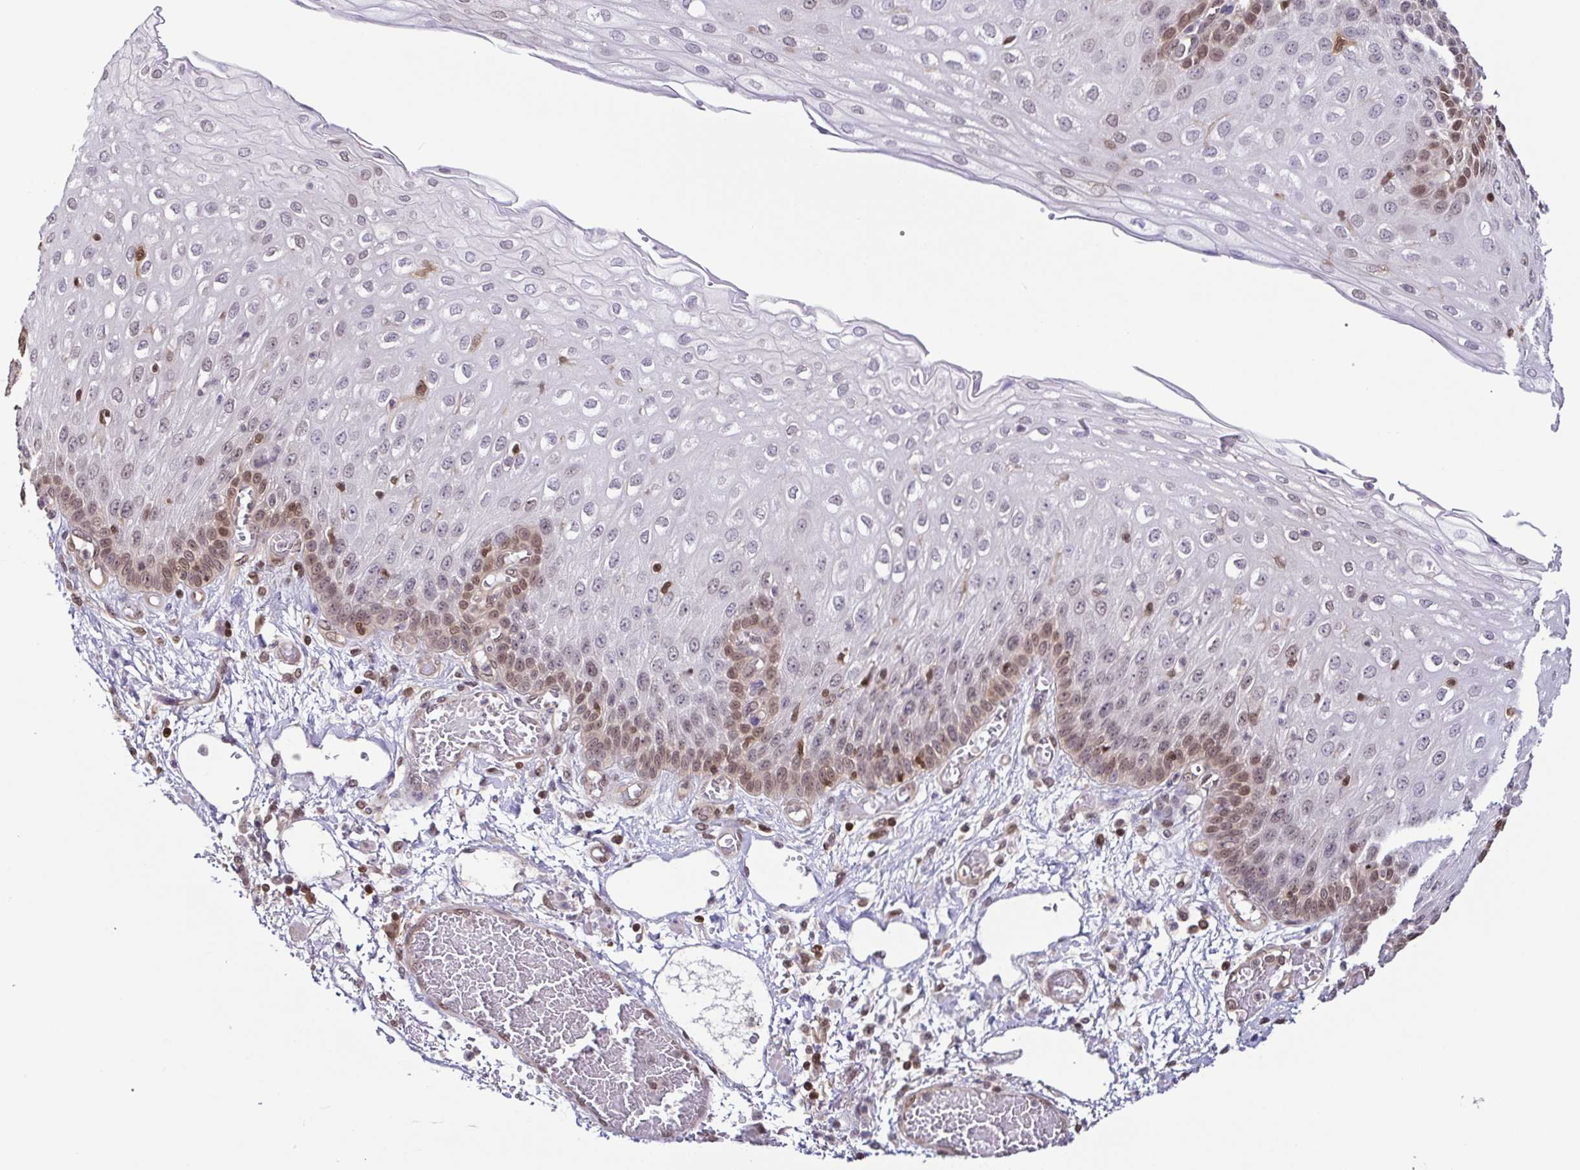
{"staining": {"intensity": "weak", "quantity": "25%-75%", "location": "nuclear"}, "tissue": "esophagus", "cell_type": "Squamous epithelial cells", "image_type": "normal", "snomed": [{"axis": "morphology", "description": "Normal tissue, NOS"}, {"axis": "morphology", "description": "Adenocarcinoma, NOS"}, {"axis": "topography", "description": "Esophagus"}], "caption": "IHC (DAB (3,3'-diaminobenzidine)) staining of benign human esophagus reveals weak nuclear protein expression in approximately 25%-75% of squamous epithelial cells.", "gene": "PSMB9", "patient": {"sex": "male", "age": 81}}